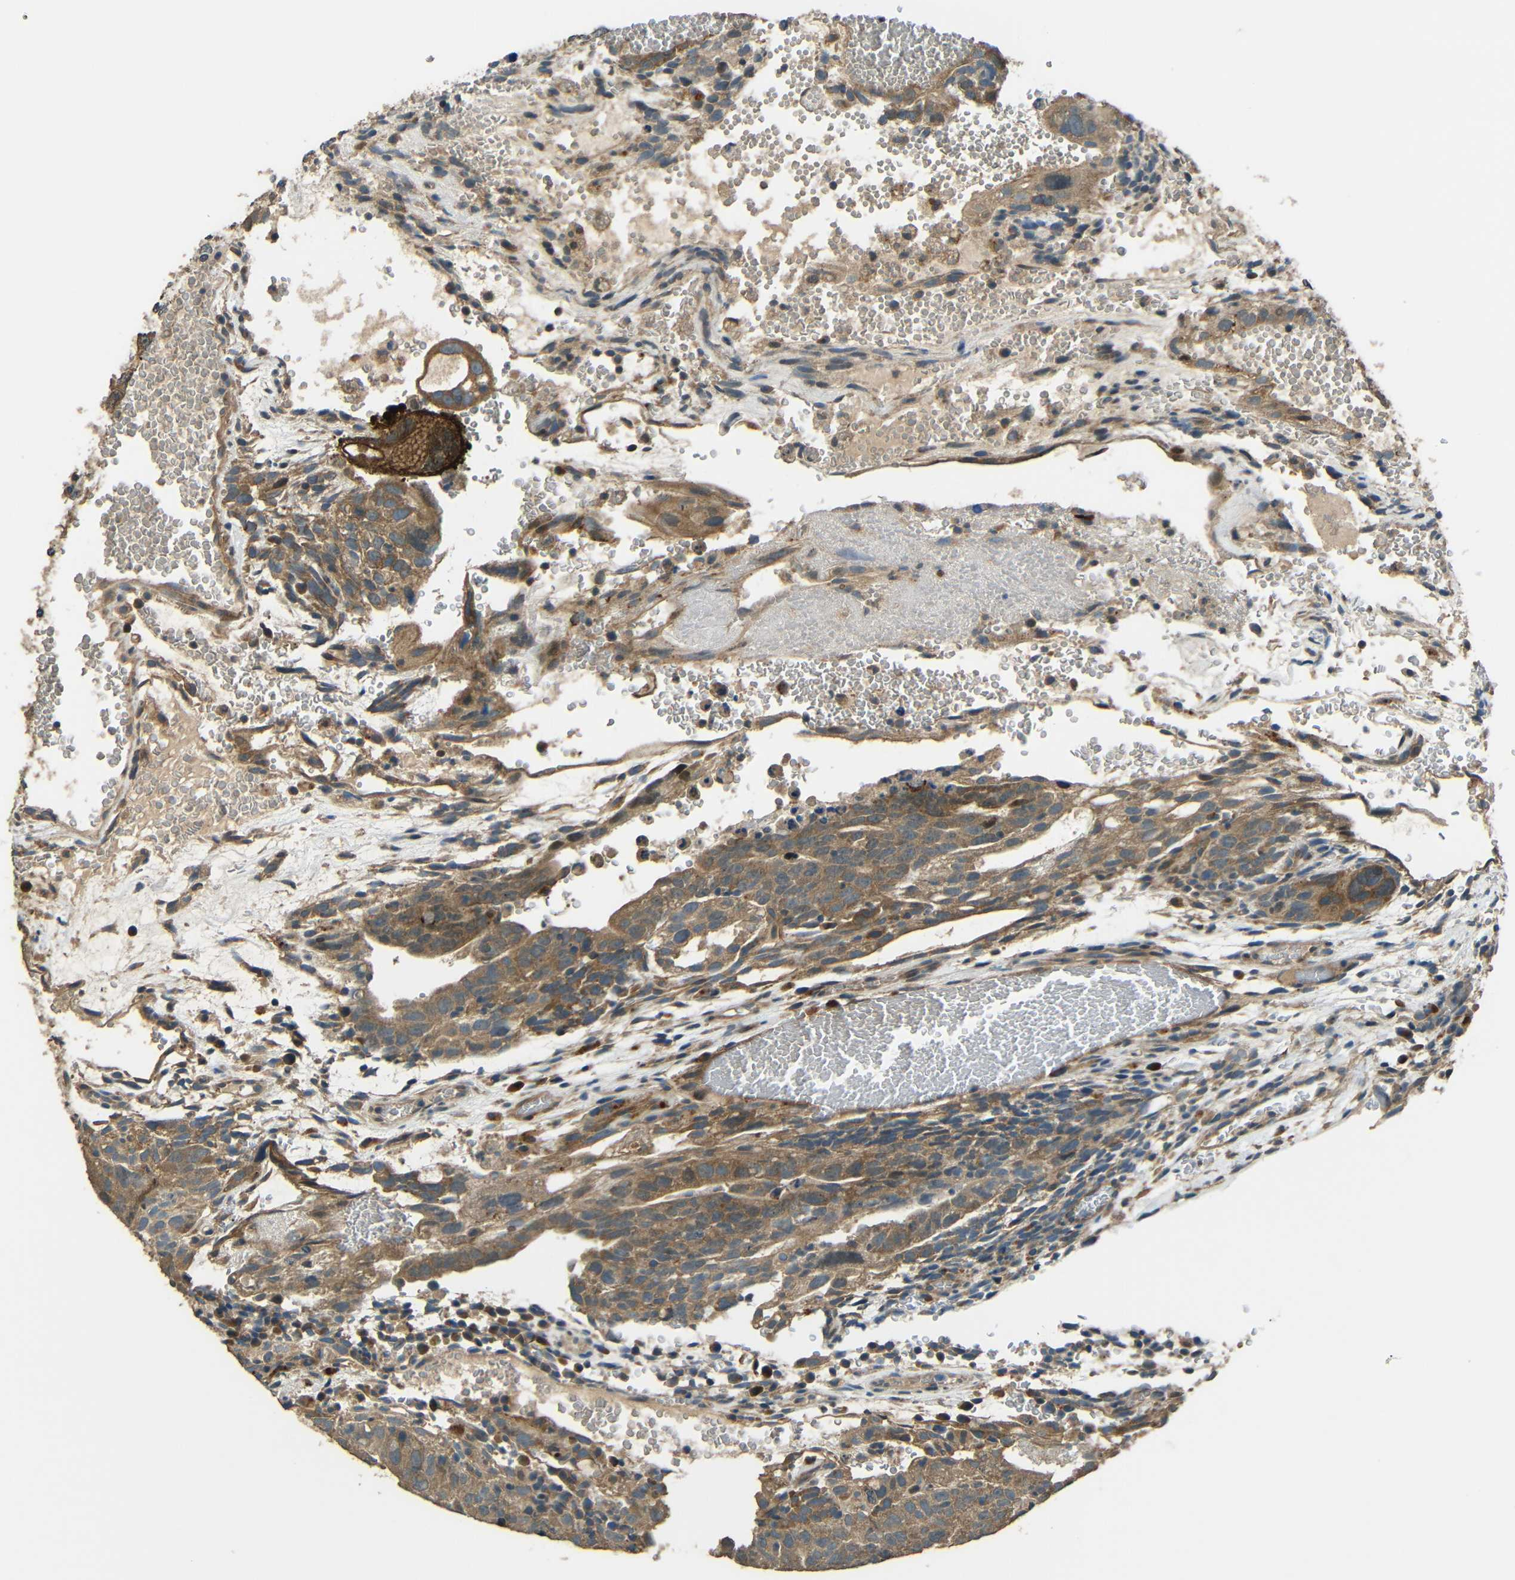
{"staining": {"intensity": "moderate", "quantity": ">75%", "location": "cytoplasmic/membranous"}, "tissue": "testis cancer", "cell_type": "Tumor cells", "image_type": "cancer", "snomed": [{"axis": "morphology", "description": "Seminoma, NOS"}, {"axis": "morphology", "description": "Carcinoma, Embryonal, NOS"}, {"axis": "topography", "description": "Testis"}], "caption": "The immunohistochemical stain shows moderate cytoplasmic/membranous expression in tumor cells of testis cancer (embryonal carcinoma) tissue.", "gene": "ACACA", "patient": {"sex": "male", "age": 52}}